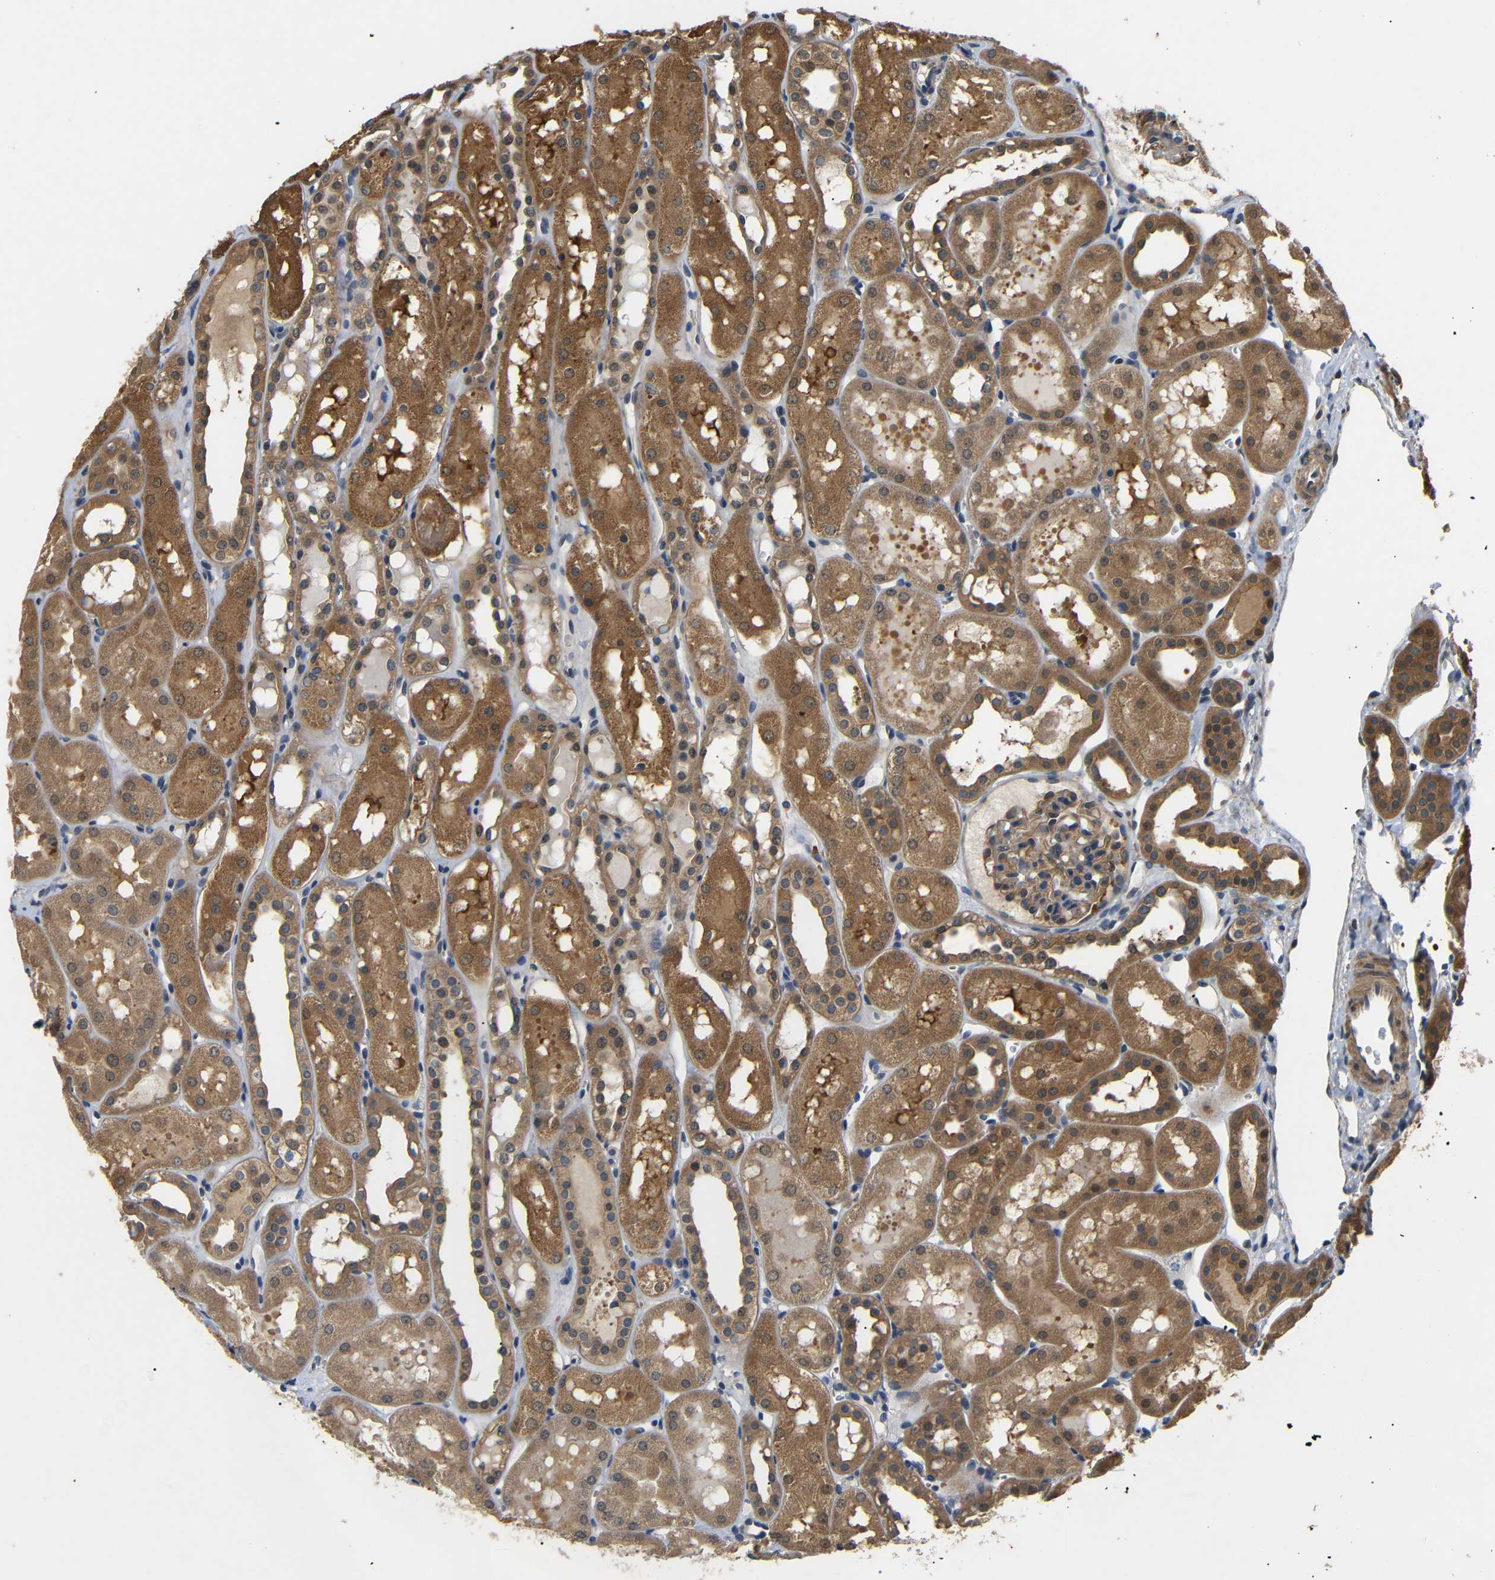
{"staining": {"intensity": "moderate", "quantity": "25%-75%", "location": "cytoplasmic/membranous"}, "tissue": "kidney", "cell_type": "Cells in glomeruli", "image_type": "normal", "snomed": [{"axis": "morphology", "description": "Normal tissue, NOS"}, {"axis": "topography", "description": "Kidney"}, {"axis": "topography", "description": "Urinary bladder"}], "caption": "Cells in glomeruli display medium levels of moderate cytoplasmic/membranous expression in approximately 25%-75% of cells in normal kidney.", "gene": "DDR1", "patient": {"sex": "male", "age": 16}}